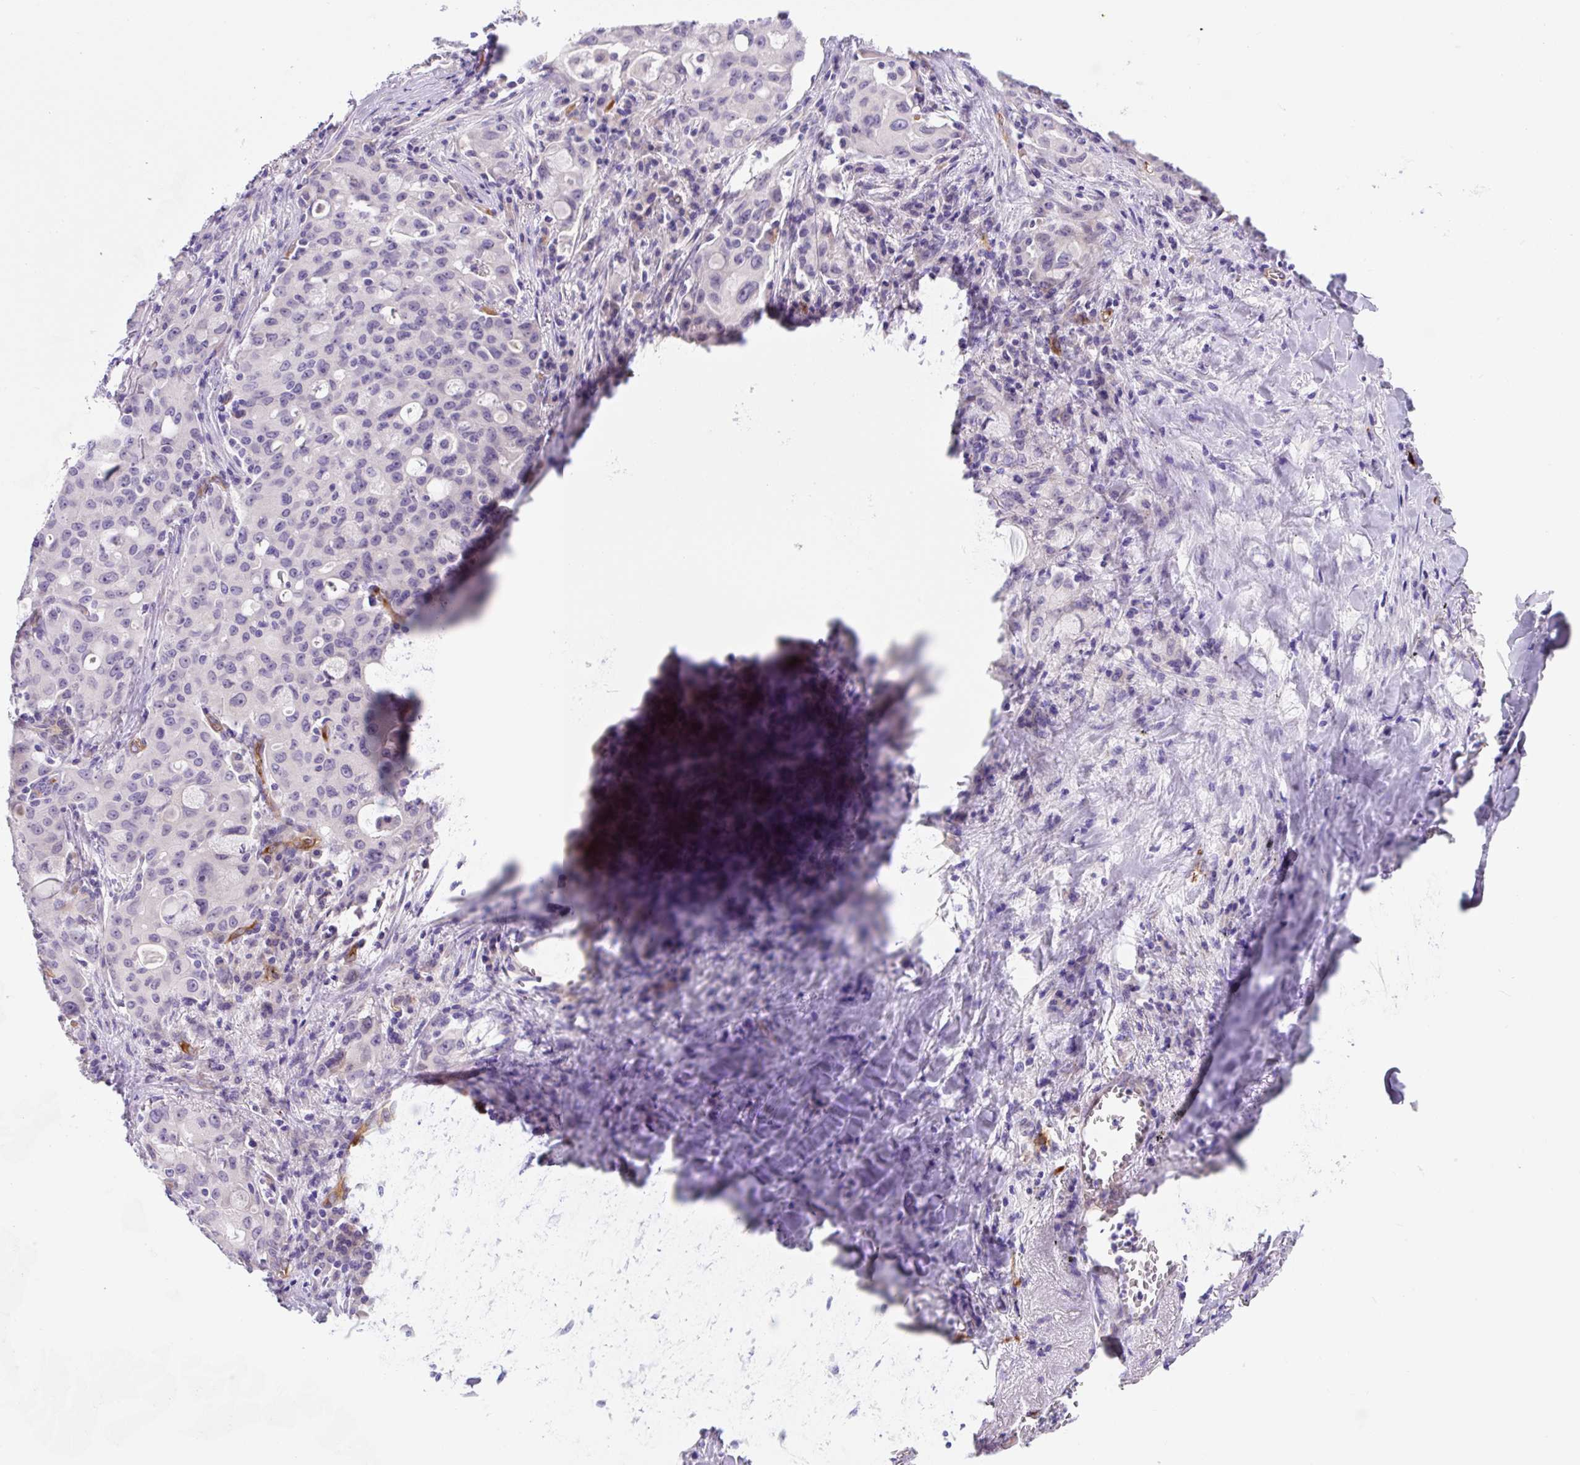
{"staining": {"intensity": "negative", "quantity": "none", "location": "none"}, "tissue": "lung cancer", "cell_type": "Tumor cells", "image_type": "cancer", "snomed": [{"axis": "morphology", "description": "Adenocarcinoma, NOS"}, {"axis": "topography", "description": "Lung"}], "caption": "Tumor cells are negative for brown protein staining in lung cancer (adenocarcinoma).", "gene": "ASB4", "patient": {"sex": "female", "age": 44}}